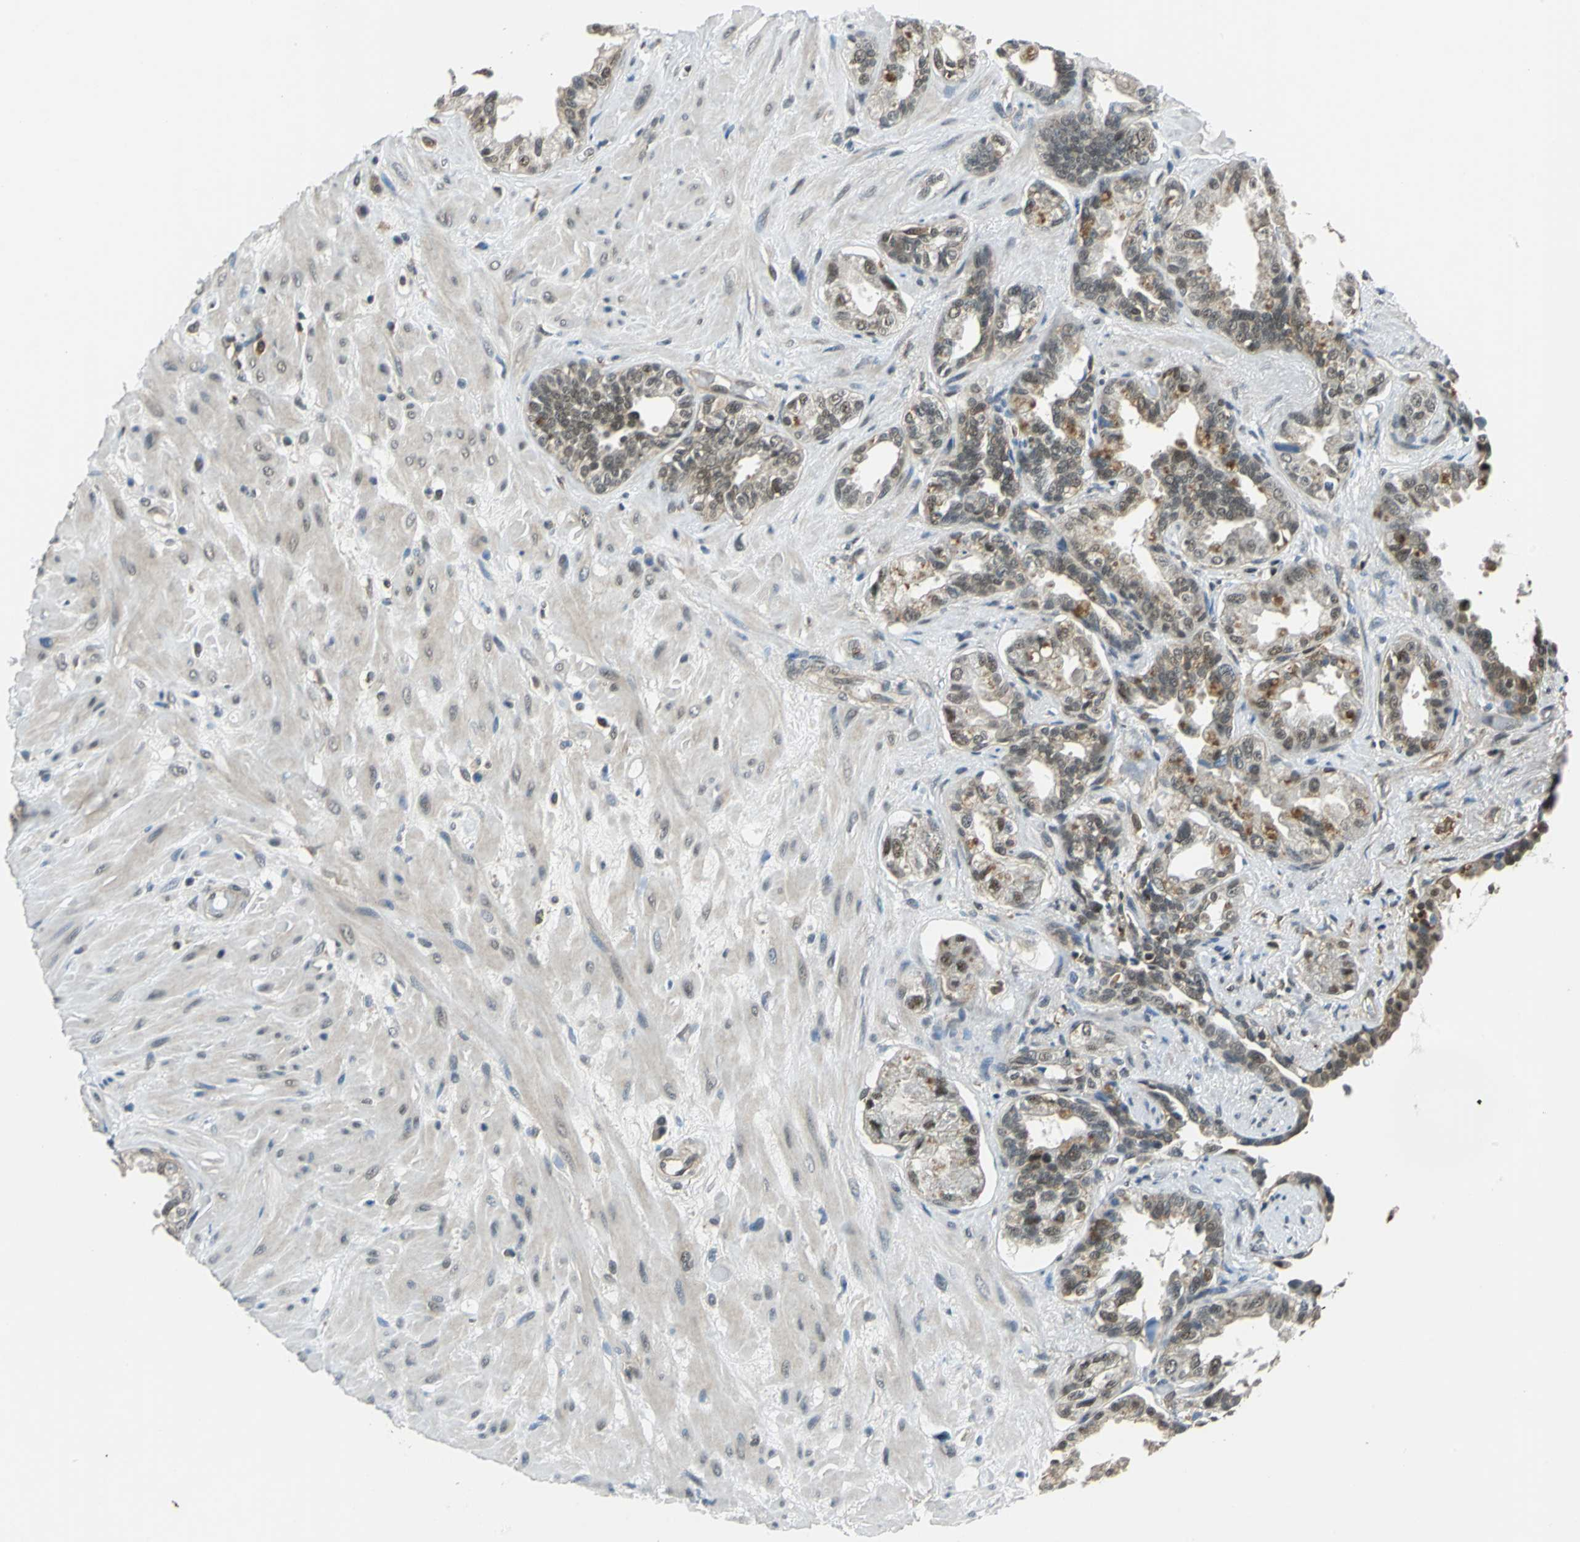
{"staining": {"intensity": "moderate", "quantity": "<25%", "location": "cytoplasmic/membranous,nuclear"}, "tissue": "seminal vesicle", "cell_type": "Glandular cells", "image_type": "normal", "snomed": [{"axis": "morphology", "description": "Normal tissue, NOS"}, {"axis": "topography", "description": "Seminal veicle"}], "caption": "A high-resolution photomicrograph shows immunohistochemistry (IHC) staining of unremarkable seminal vesicle, which demonstrates moderate cytoplasmic/membranous,nuclear expression in about <25% of glandular cells. (DAB = brown stain, brightfield microscopy at high magnification).", "gene": "ARPC3", "patient": {"sex": "male", "age": 61}}